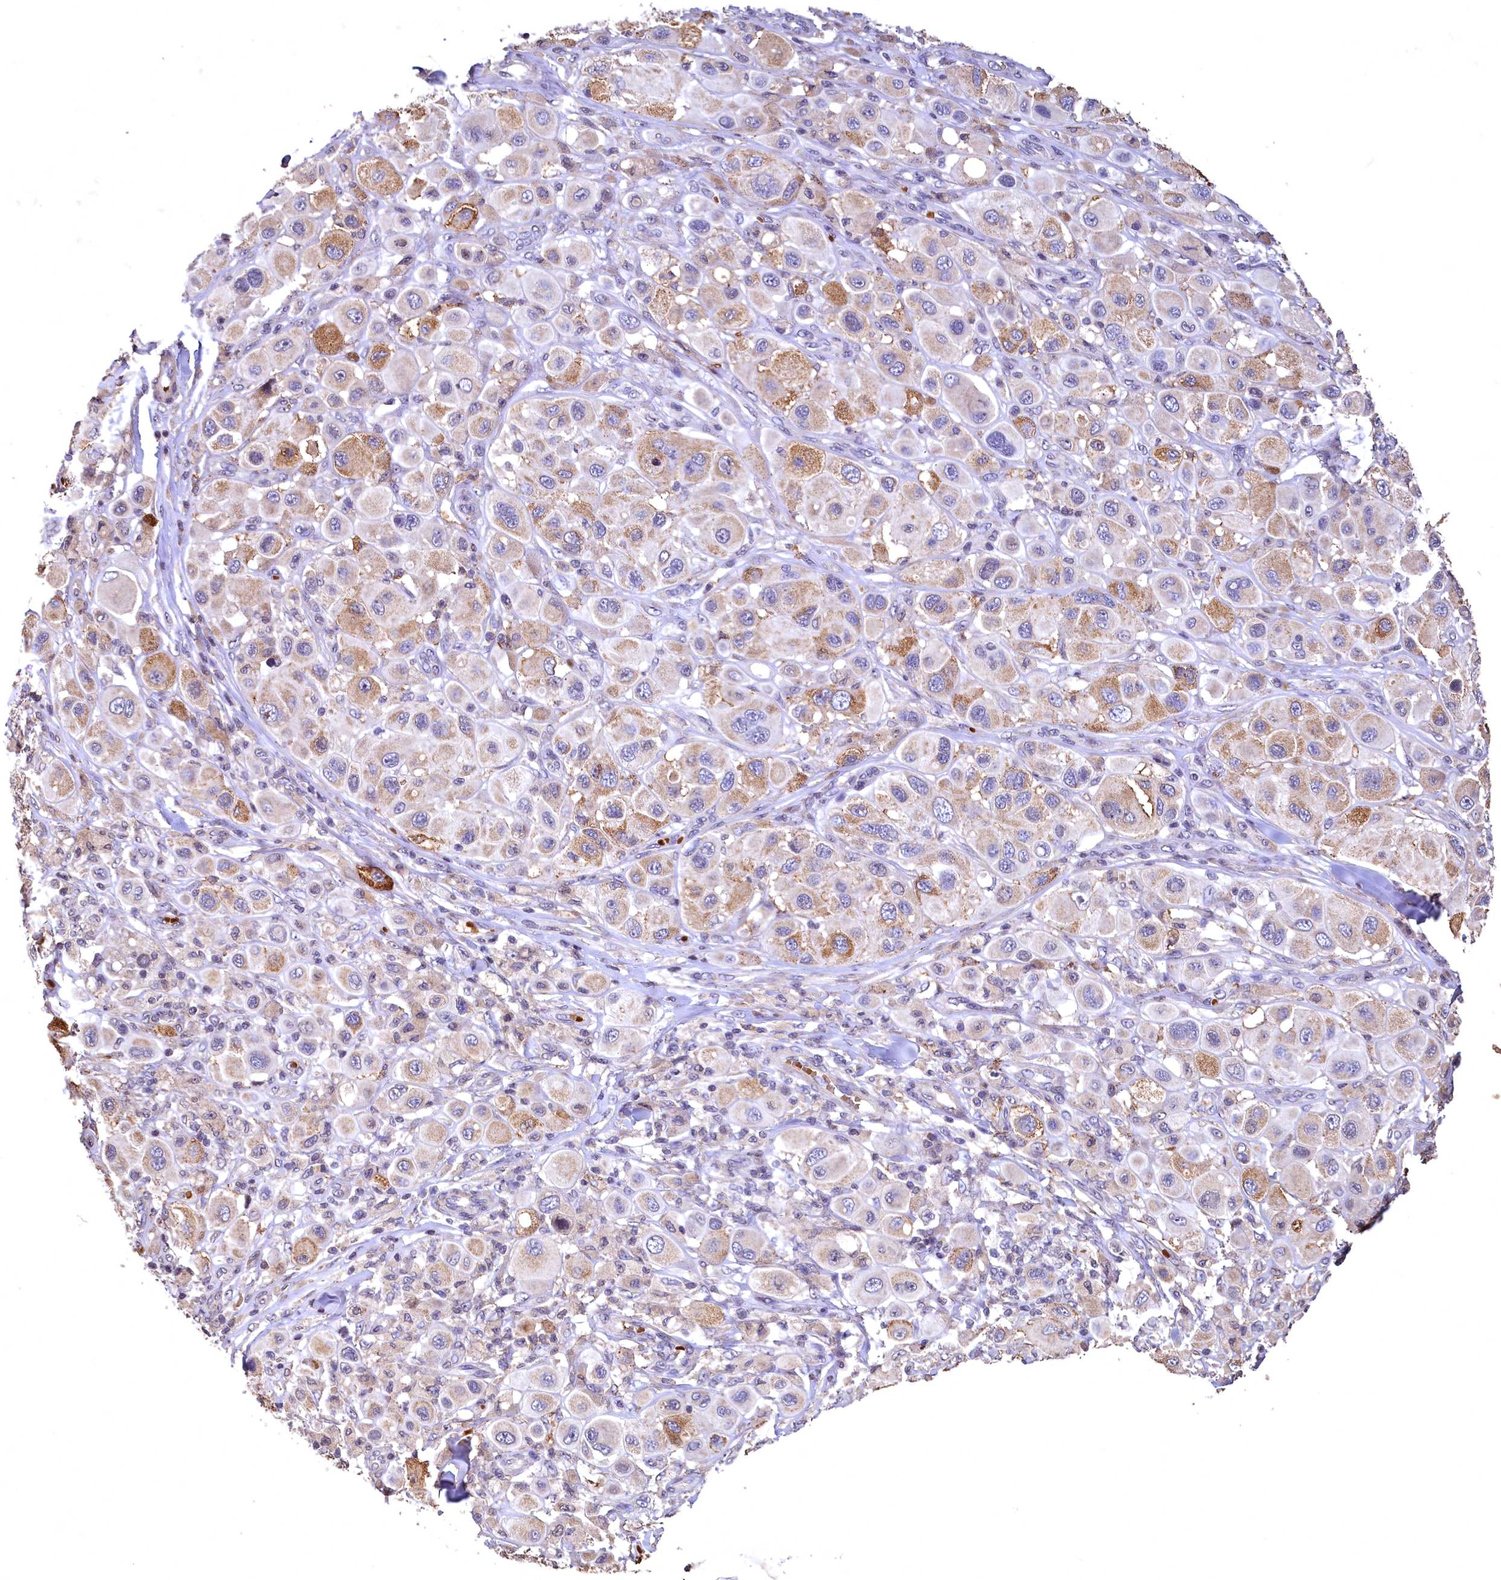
{"staining": {"intensity": "moderate", "quantity": "25%-75%", "location": "cytoplasmic/membranous"}, "tissue": "melanoma", "cell_type": "Tumor cells", "image_type": "cancer", "snomed": [{"axis": "morphology", "description": "Malignant melanoma, Metastatic site"}, {"axis": "topography", "description": "Skin"}], "caption": "Immunohistochemistry histopathology image of neoplastic tissue: human melanoma stained using IHC reveals medium levels of moderate protein expression localized specifically in the cytoplasmic/membranous of tumor cells, appearing as a cytoplasmic/membranous brown color.", "gene": "SPTA1", "patient": {"sex": "male", "age": 41}}